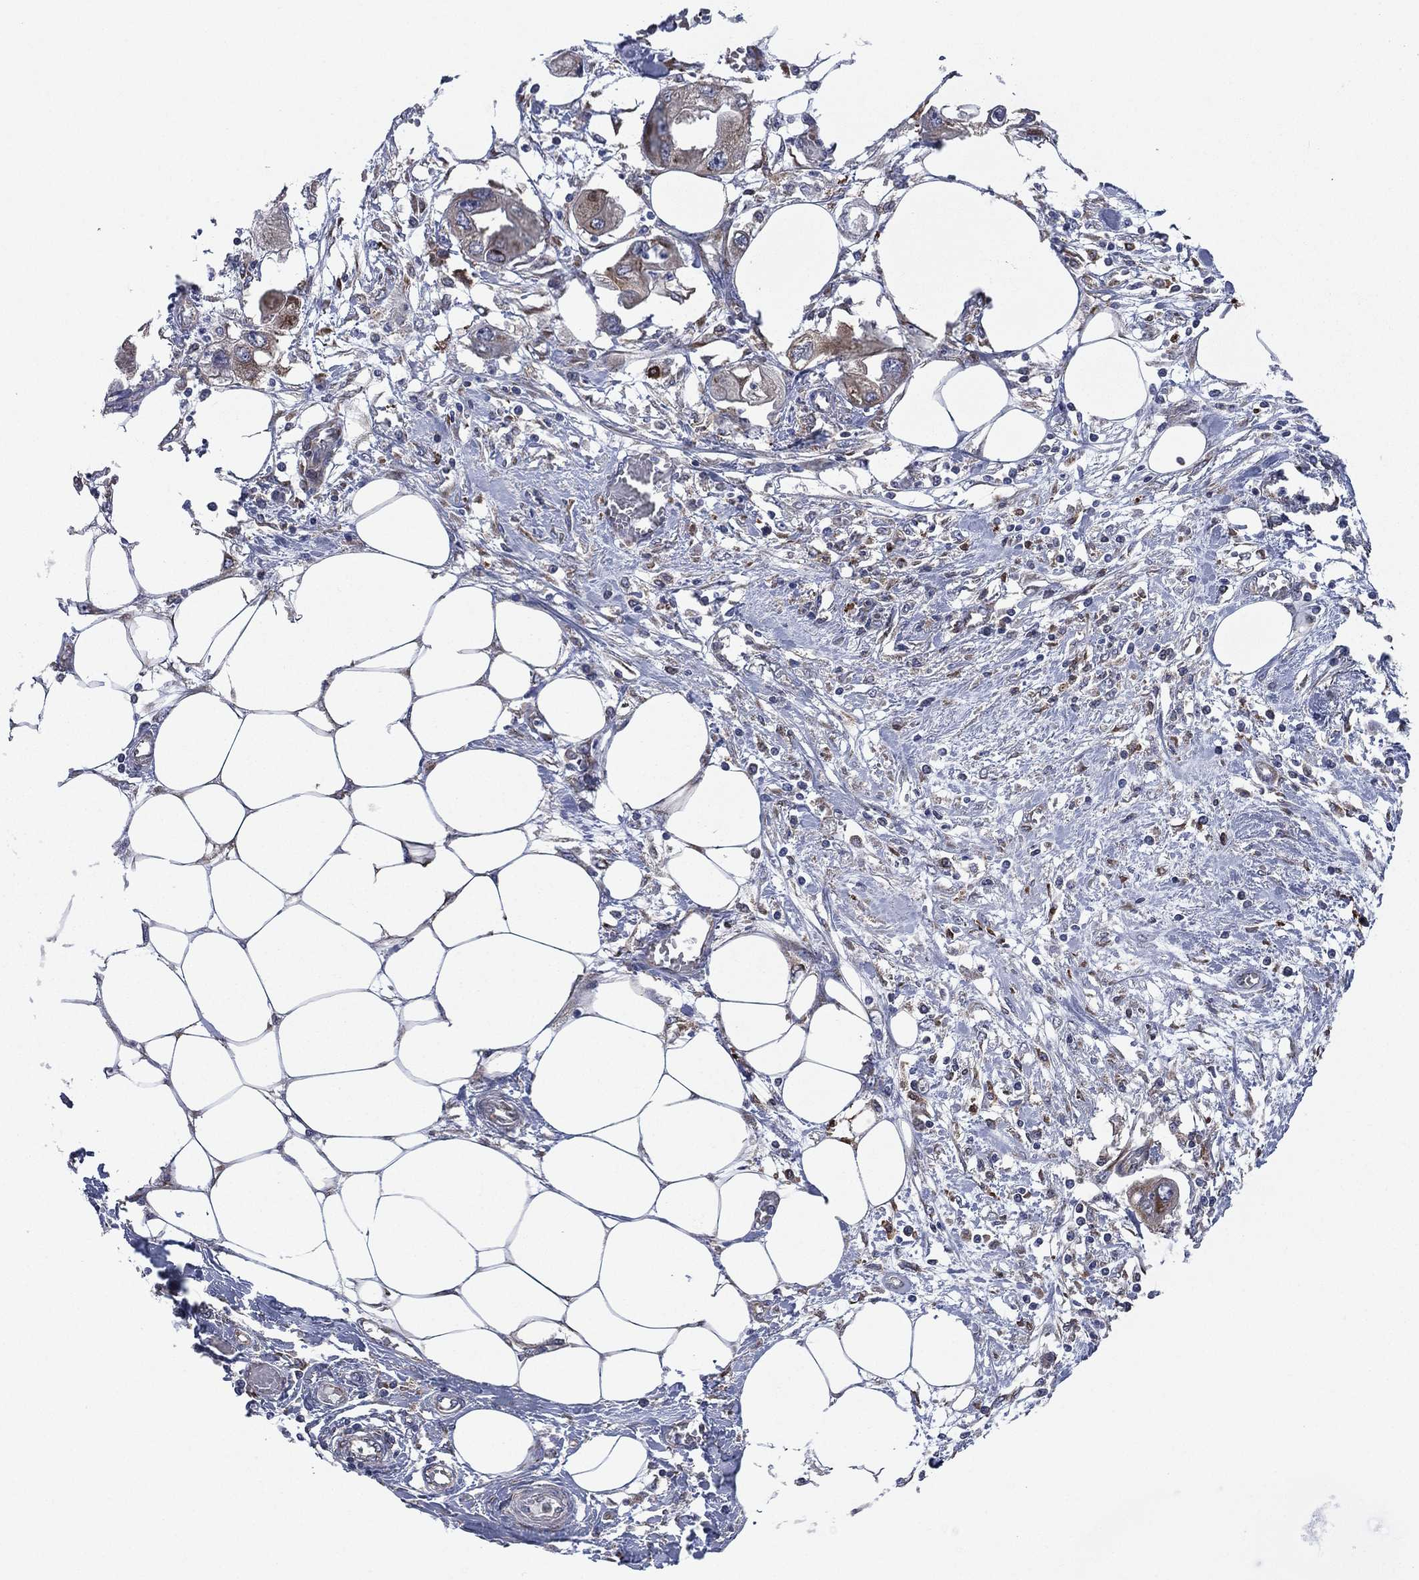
{"staining": {"intensity": "weak", "quantity": "<25%", "location": "cytoplasmic/membranous"}, "tissue": "endometrial cancer", "cell_type": "Tumor cells", "image_type": "cancer", "snomed": [{"axis": "morphology", "description": "Adenocarcinoma, NOS"}, {"axis": "morphology", "description": "Adenocarcinoma, metastatic, NOS"}, {"axis": "topography", "description": "Adipose tissue"}, {"axis": "topography", "description": "Endometrium"}], "caption": "An IHC micrograph of metastatic adenocarcinoma (endometrial) is shown. There is no staining in tumor cells of metastatic adenocarcinoma (endometrial).", "gene": "C2orf76", "patient": {"sex": "female", "age": 67}}